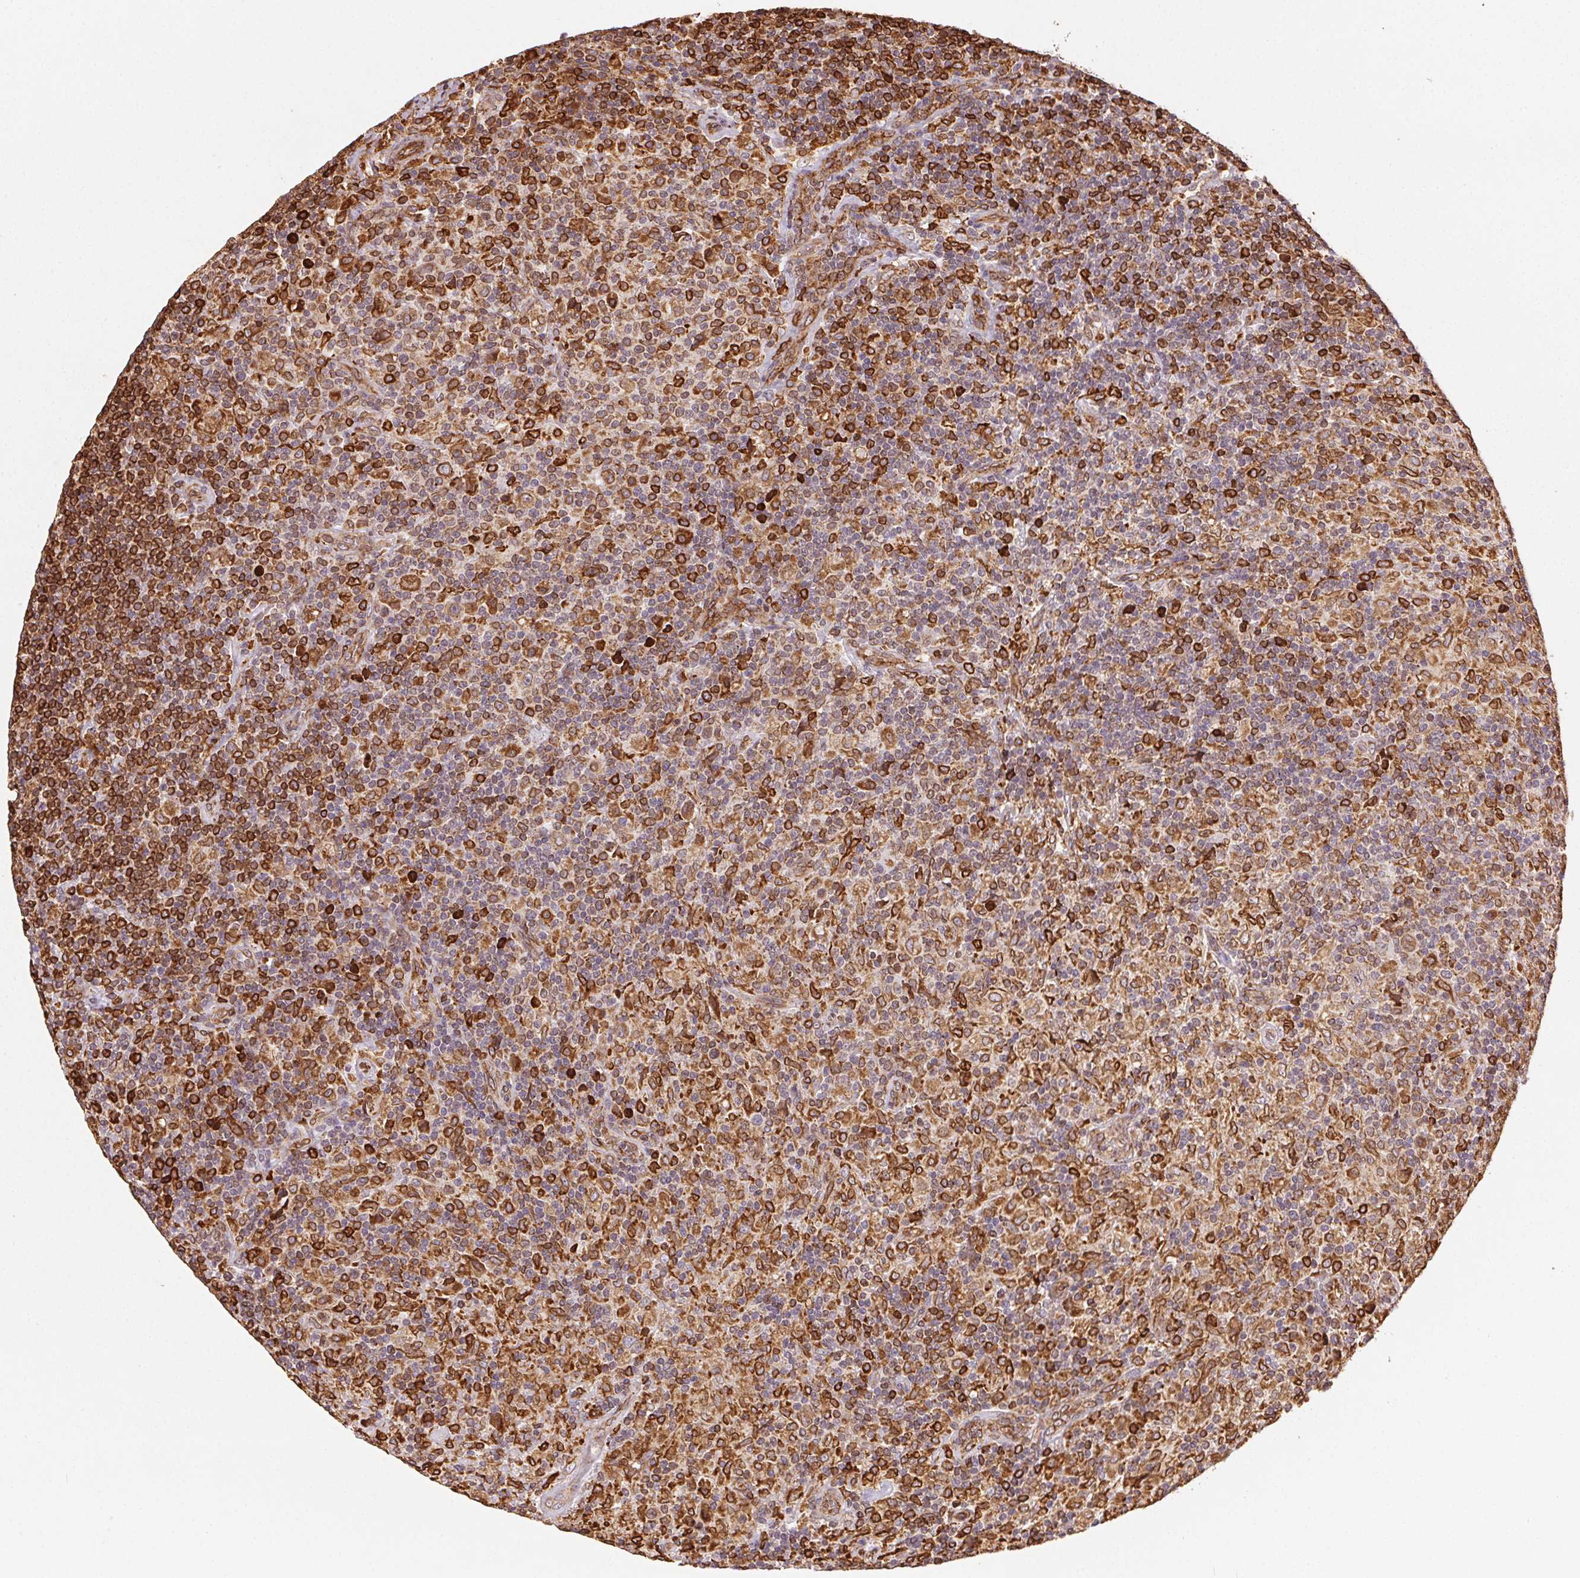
{"staining": {"intensity": "moderate", "quantity": ">75%", "location": "cytoplasmic/membranous"}, "tissue": "lymphoma", "cell_type": "Tumor cells", "image_type": "cancer", "snomed": [{"axis": "morphology", "description": "Hodgkin's disease, NOS"}, {"axis": "topography", "description": "Lymph node"}], "caption": "Hodgkin's disease stained with a brown dye demonstrates moderate cytoplasmic/membranous positive positivity in about >75% of tumor cells.", "gene": "RNASET2", "patient": {"sex": "male", "age": 70}}